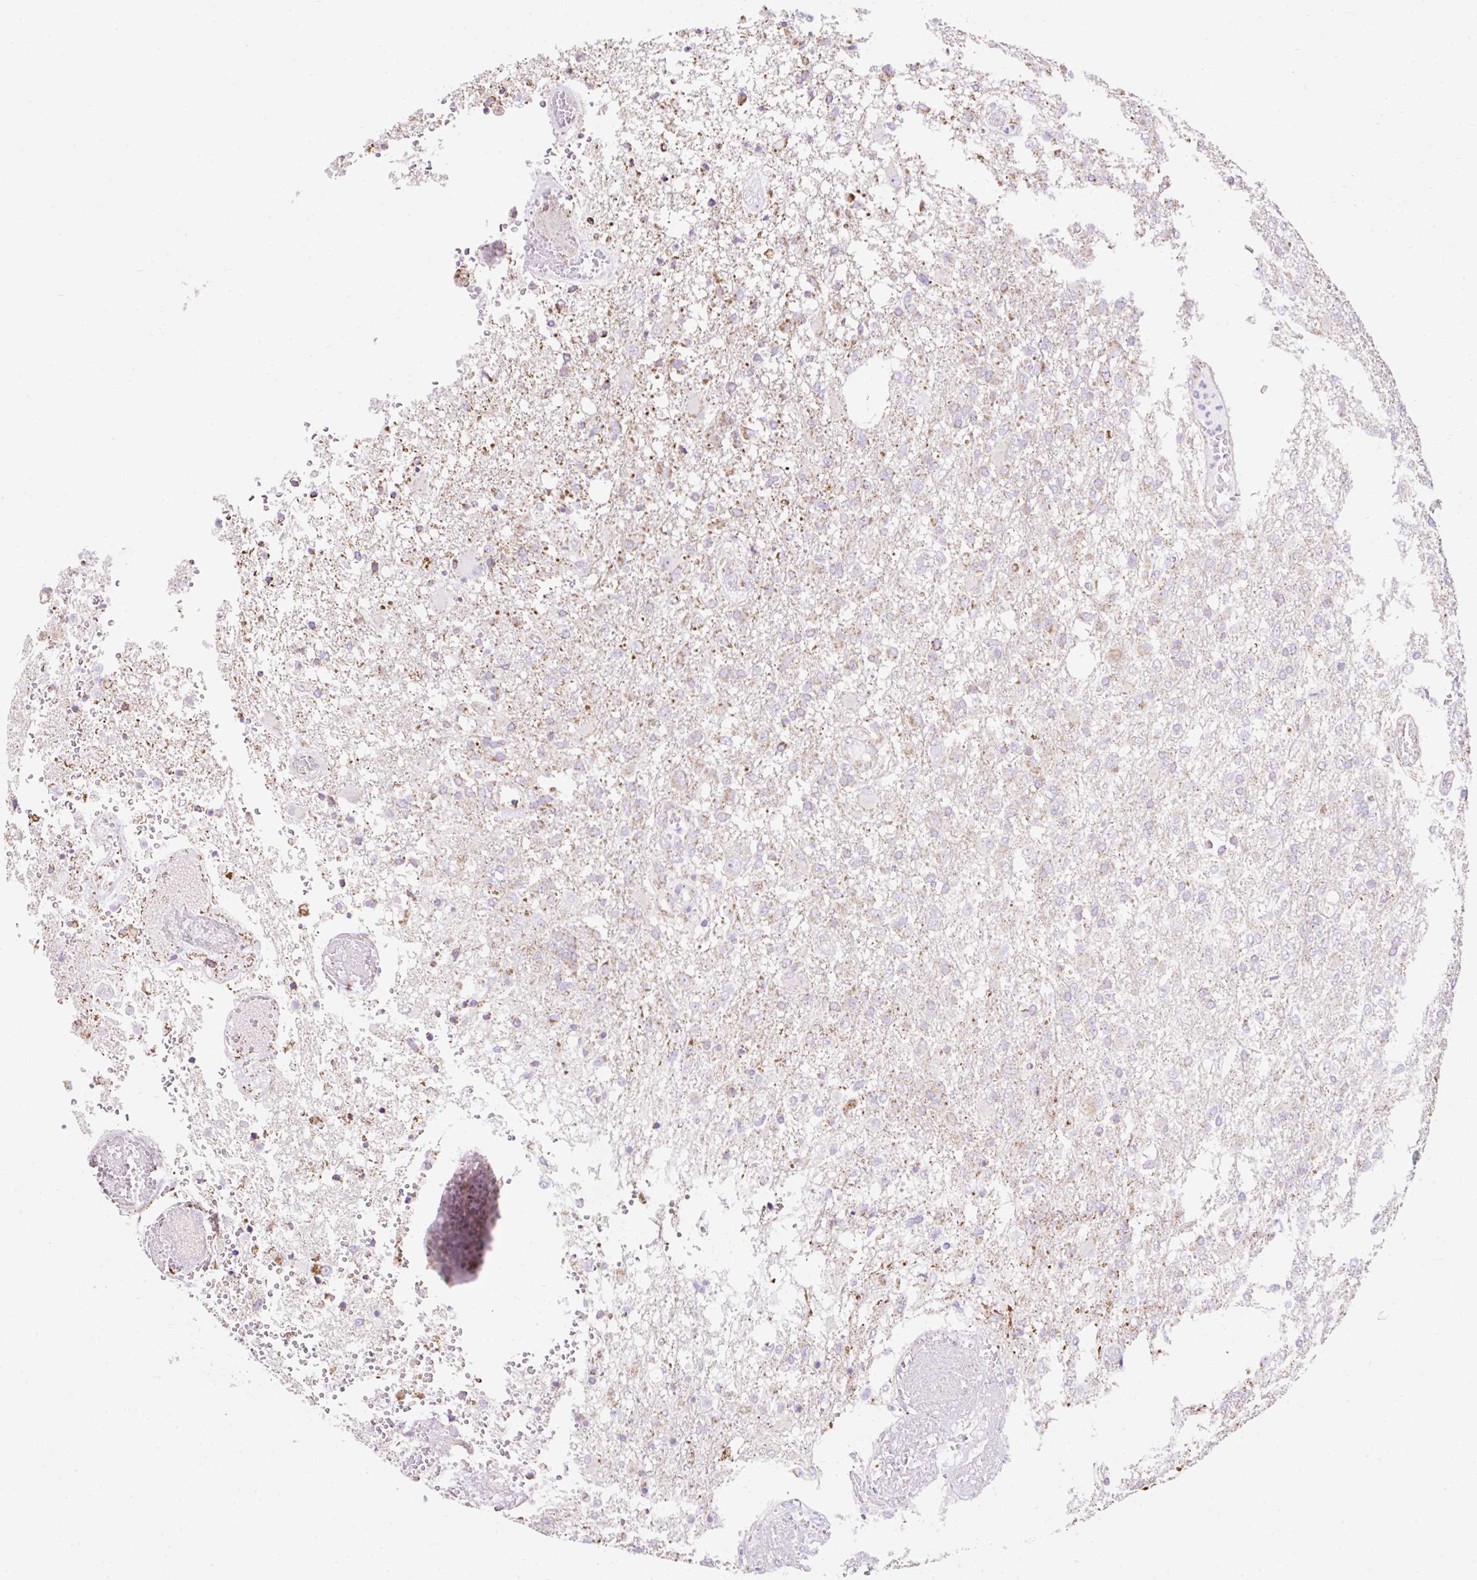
{"staining": {"intensity": "weak", "quantity": "25%-75%", "location": "cytoplasmic/membranous"}, "tissue": "glioma", "cell_type": "Tumor cells", "image_type": "cancer", "snomed": [{"axis": "morphology", "description": "Glioma, malignant, High grade"}, {"axis": "topography", "description": "Brain"}], "caption": "Weak cytoplasmic/membranous protein positivity is identified in approximately 25%-75% of tumor cells in glioma.", "gene": "DAAM2", "patient": {"sex": "female", "age": 74}}